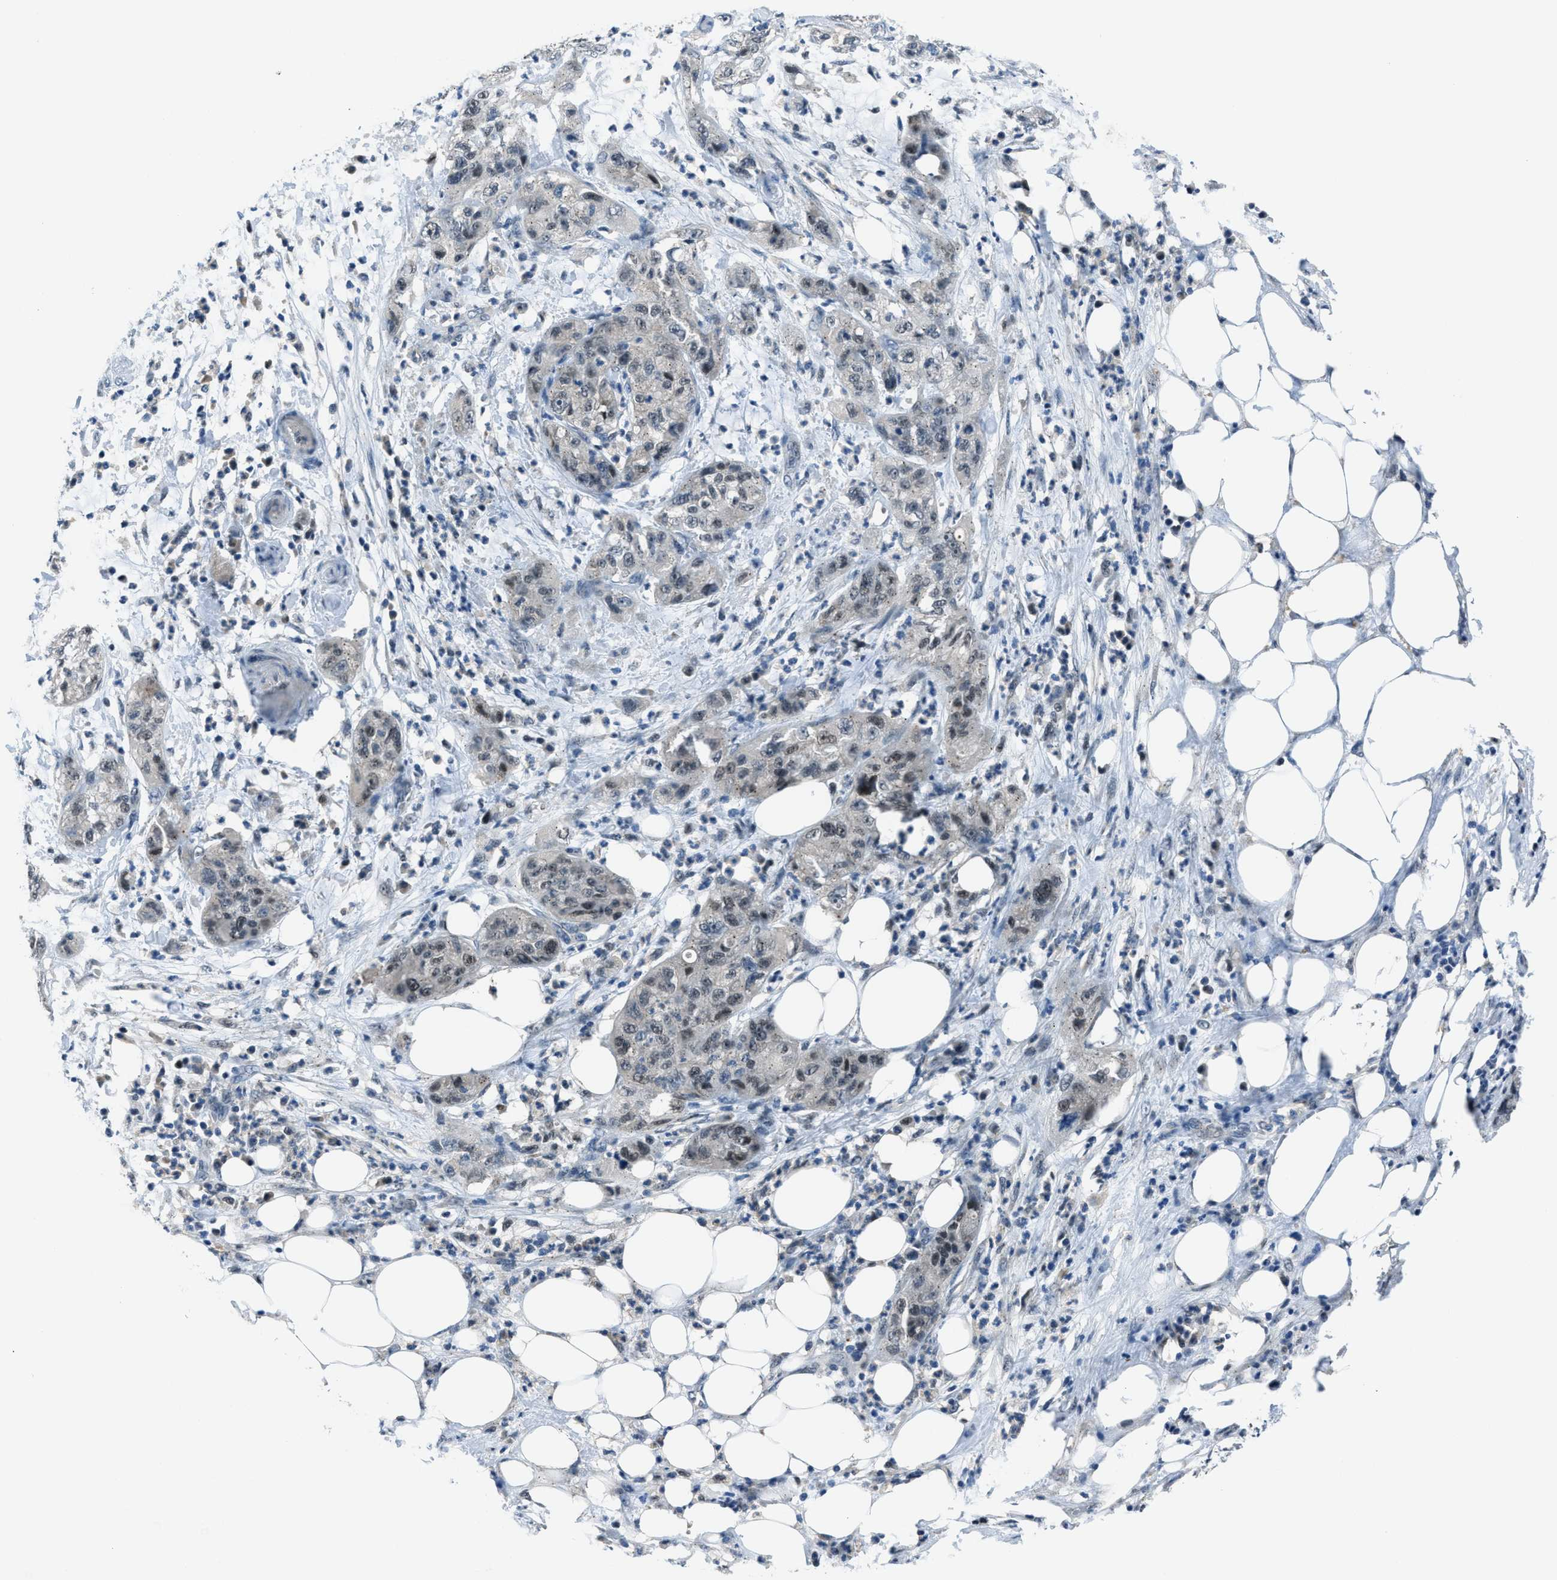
{"staining": {"intensity": "weak", "quantity": "25%-75%", "location": "cytoplasmic/membranous,nuclear"}, "tissue": "pancreatic cancer", "cell_type": "Tumor cells", "image_type": "cancer", "snomed": [{"axis": "morphology", "description": "Adenocarcinoma, NOS"}, {"axis": "topography", "description": "Pancreas"}], "caption": "Protein positivity by IHC demonstrates weak cytoplasmic/membranous and nuclear expression in approximately 25%-75% of tumor cells in pancreatic cancer (adenocarcinoma). The staining was performed using DAB to visualize the protein expression in brown, while the nuclei were stained in blue with hematoxylin (Magnification: 20x).", "gene": "DUSP19", "patient": {"sex": "female", "age": 78}}